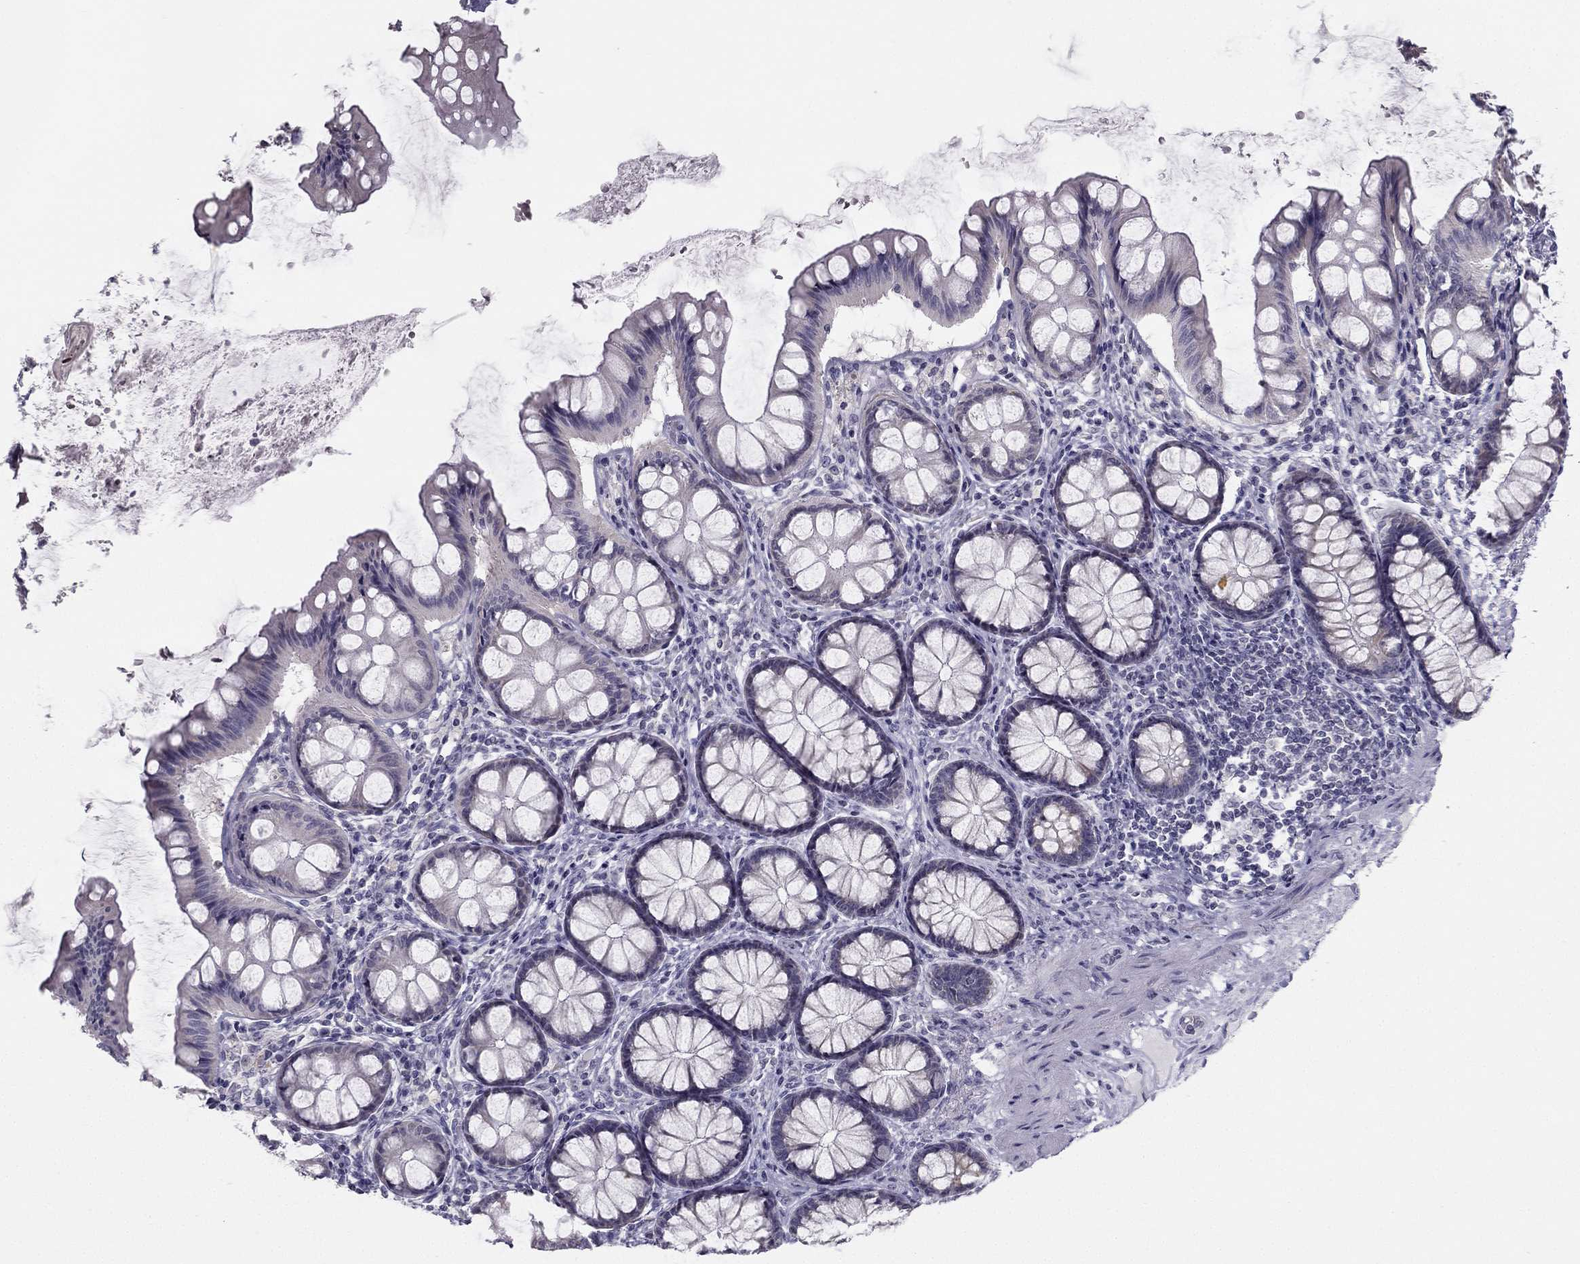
{"staining": {"intensity": "negative", "quantity": "none", "location": "none"}, "tissue": "colon", "cell_type": "Endothelial cells", "image_type": "normal", "snomed": [{"axis": "morphology", "description": "Normal tissue, NOS"}, {"axis": "topography", "description": "Colon"}], "caption": "An image of colon stained for a protein shows no brown staining in endothelial cells.", "gene": "C5orf49", "patient": {"sex": "female", "age": 65}}